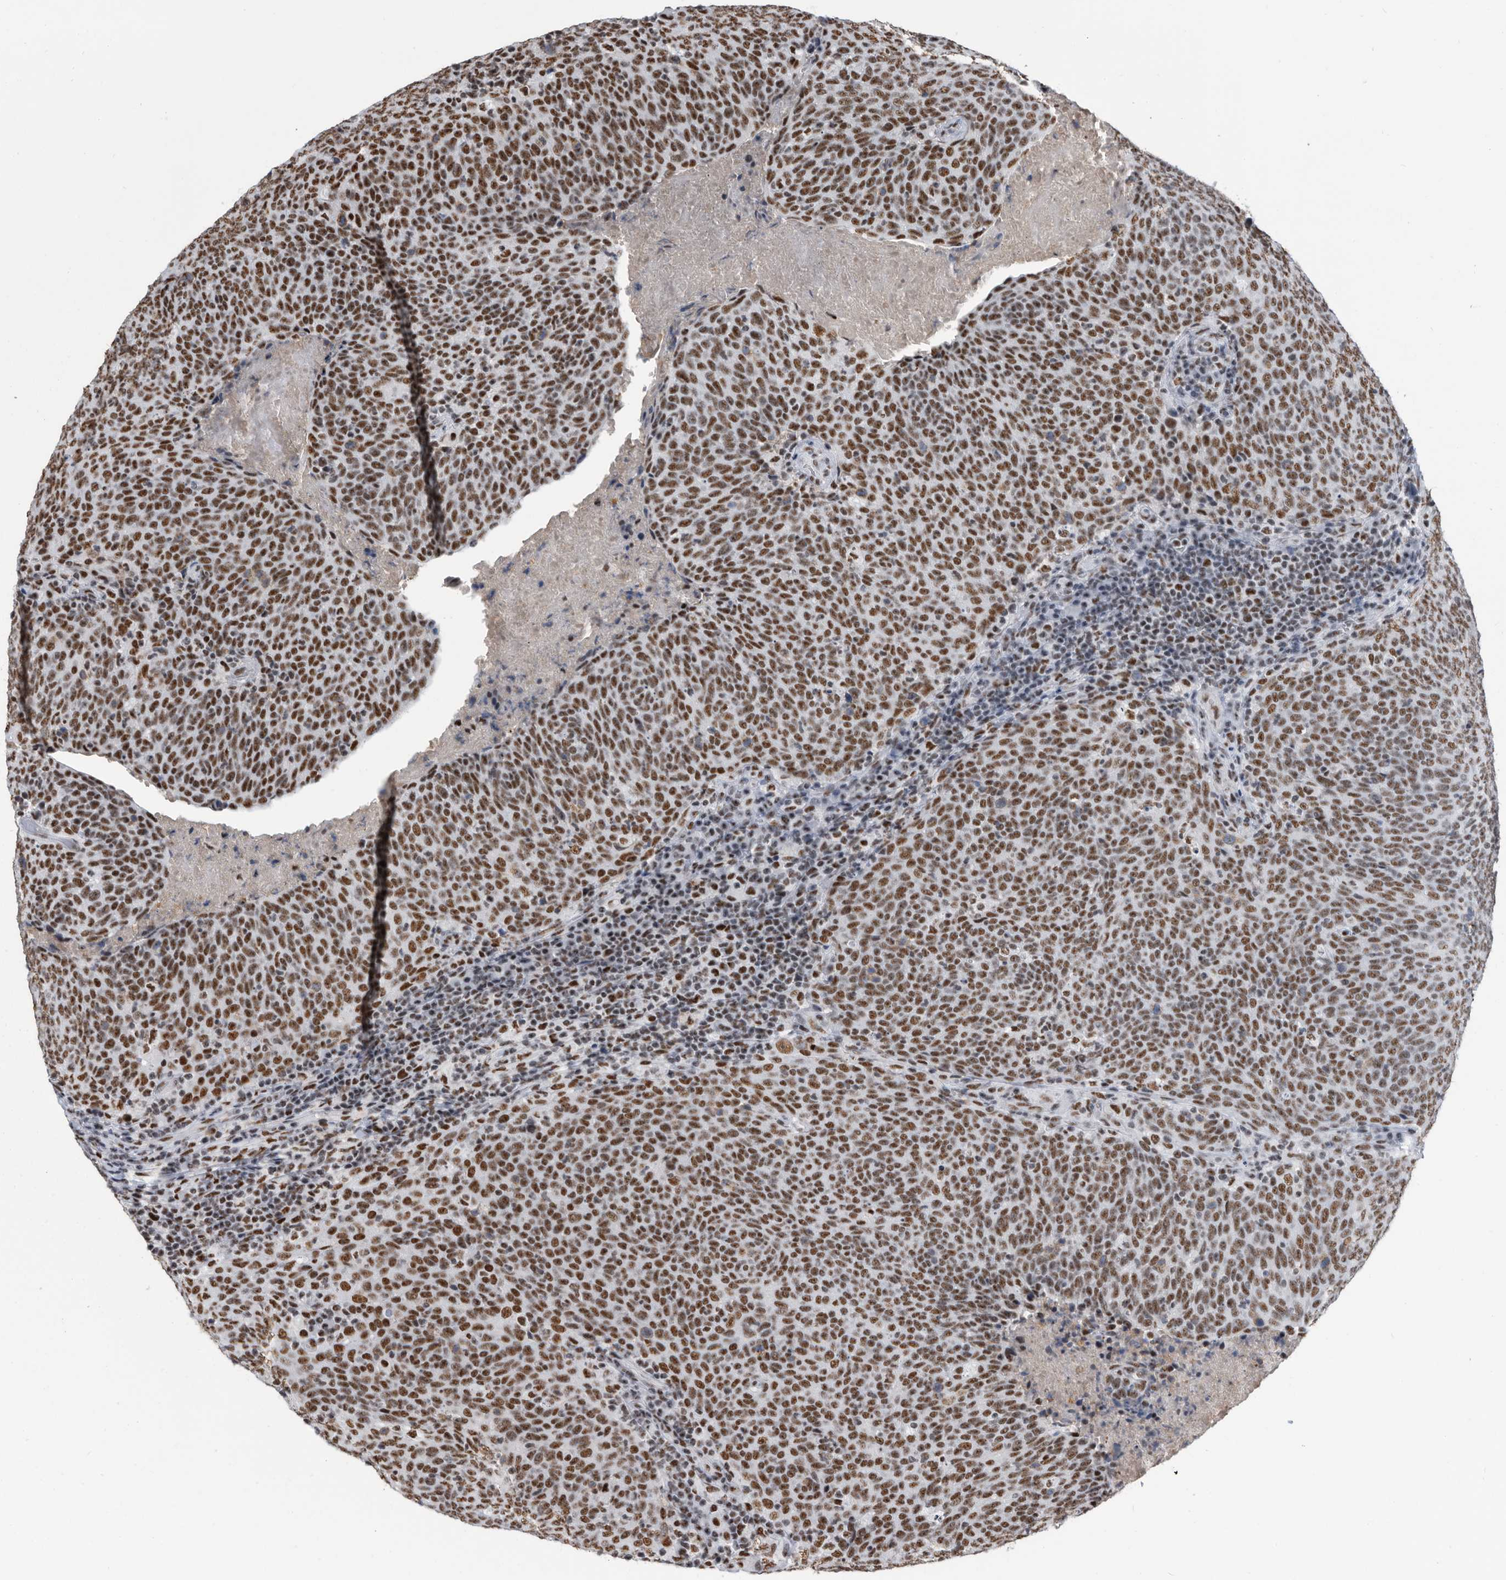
{"staining": {"intensity": "strong", "quantity": ">75%", "location": "nuclear"}, "tissue": "head and neck cancer", "cell_type": "Tumor cells", "image_type": "cancer", "snomed": [{"axis": "morphology", "description": "Squamous cell carcinoma, NOS"}, {"axis": "morphology", "description": "Squamous cell carcinoma, metastatic, NOS"}, {"axis": "topography", "description": "Lymph node"}, {"axis": "topography", "description": "Head-Neck"}], "caption": "Protein expression analysis of human head and neck squamous cell carcinoma reveals strong nuclear staining in approximately >75% of tumor cells.", "gene": "SF3A1", "patient": {"sex": "male", "age": 62}}